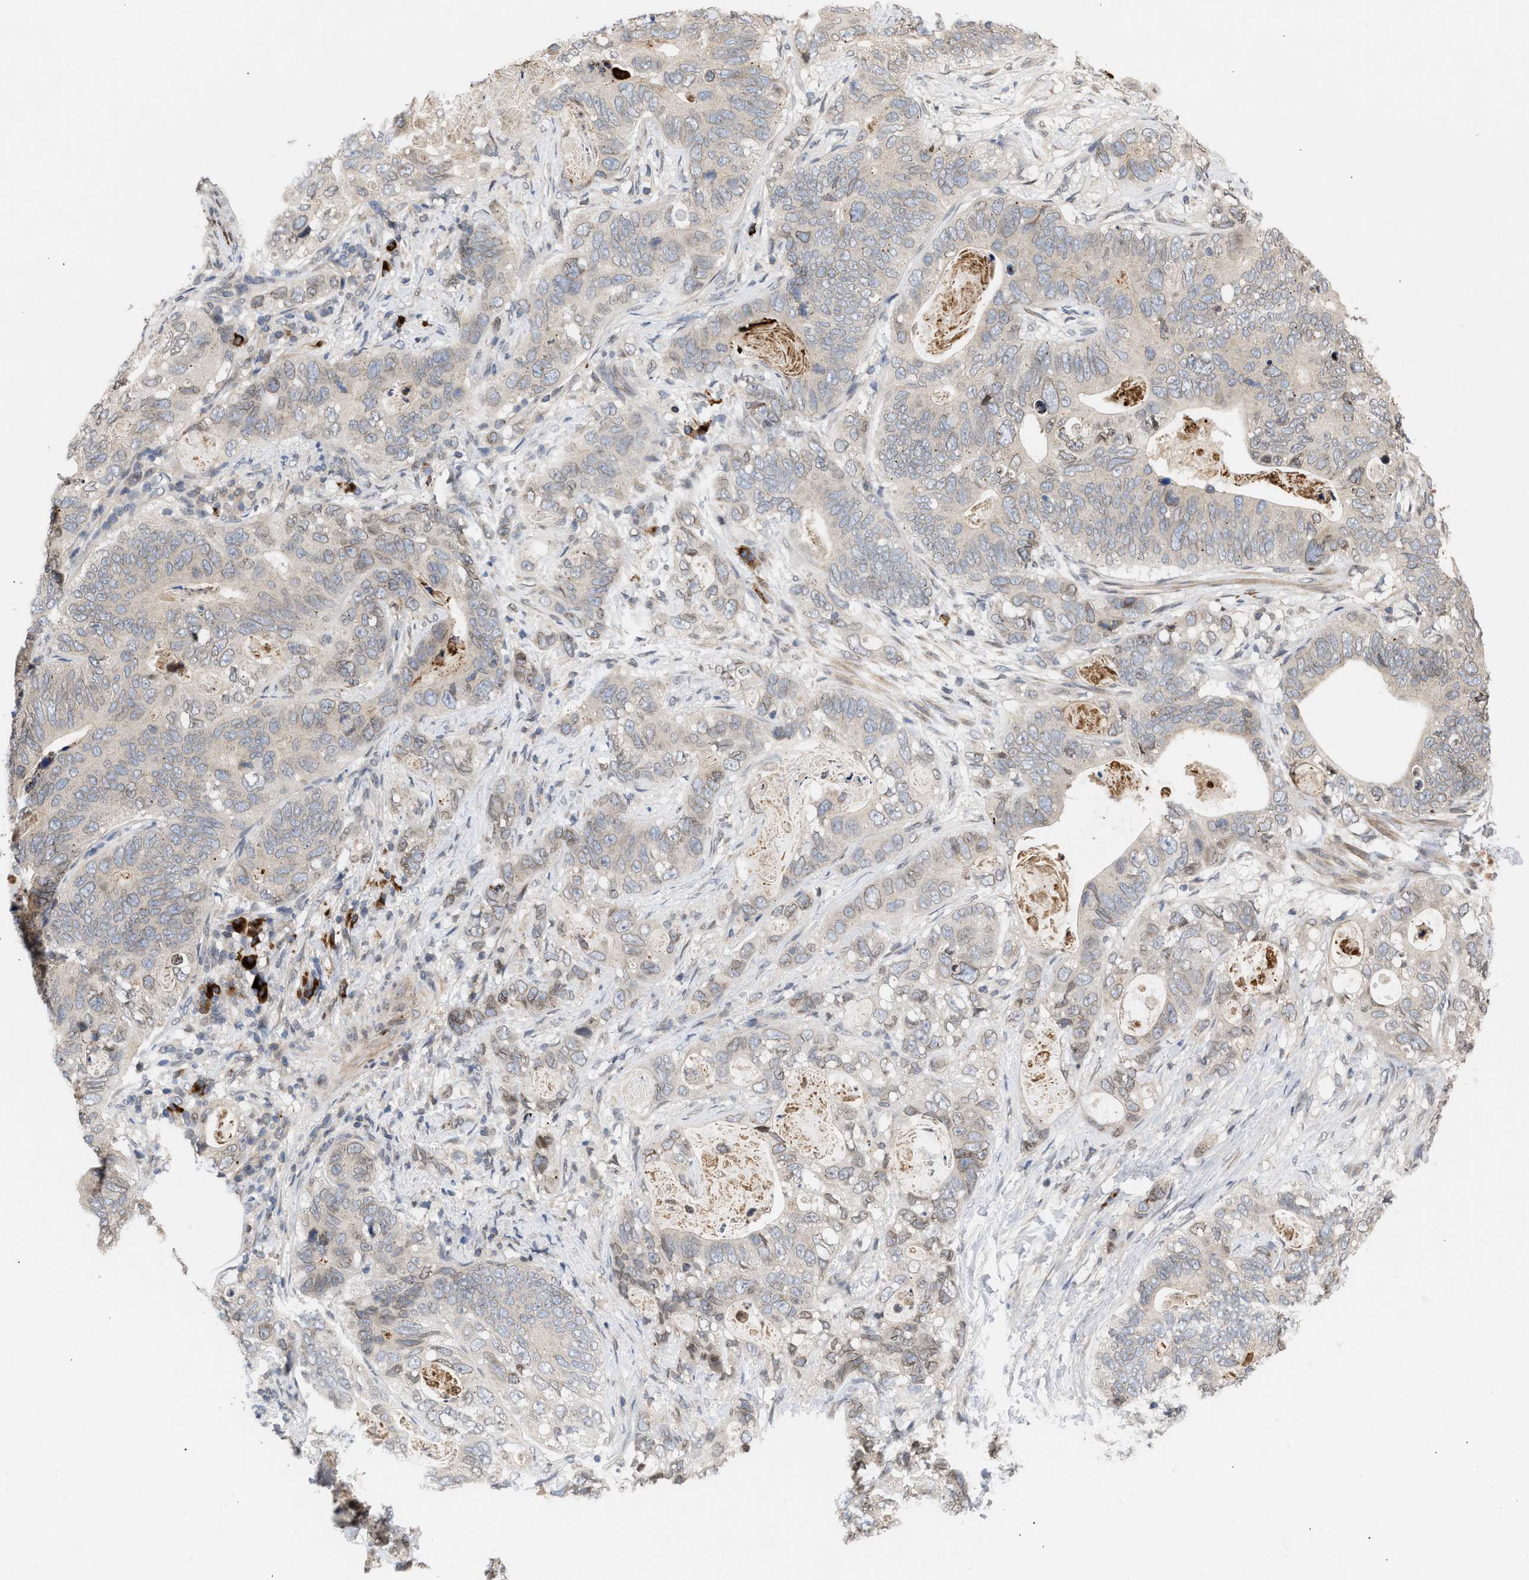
{"staining": {"intensity": "negative", "quantity": "none", "location": "none"}, "tissue": "stomach cancer", "cell_type": "Tumor cells", "image_type": "cancer", "snomed": [{"axis": "morphology", "description": "Normal tissue, NOS"}, {"axis": "morphology", "description": "Adenocarcinoma, NOS"}, {"axis": "topography", "description": "Stomach"}], "caption": "Tumor cells are negative for brown protein staining in stomach cancer.", "gene": "NUP62", "patient": {"sex": "female", "age": 89}}